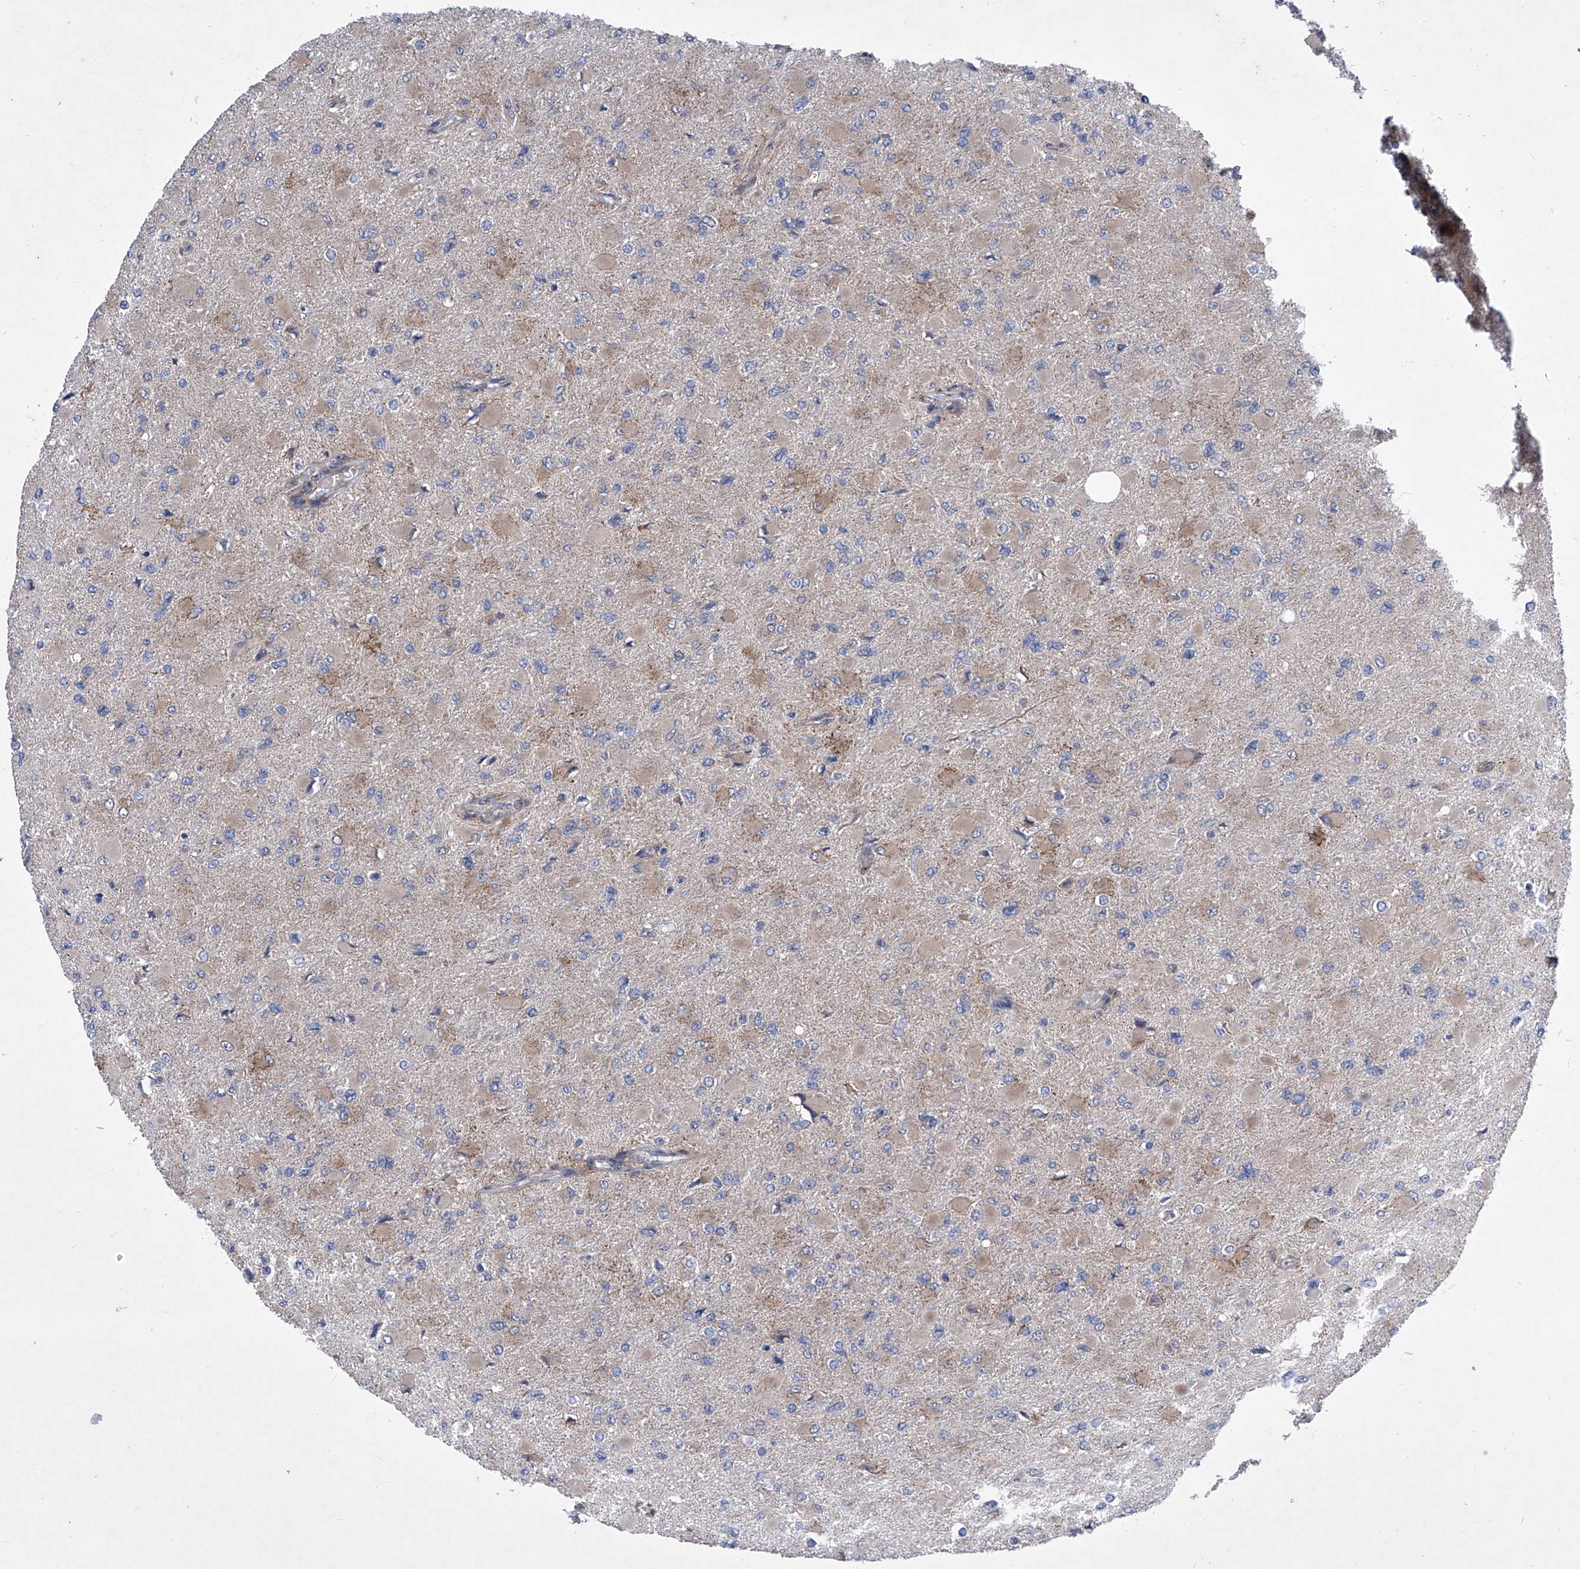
{"staining": {"intensity": "weak", "quantity": "25%-75%", "location": "cytoplasmic/membranous"}, "tissue": "glioma", "cell_type": "Tumor cells", "image_type": "cancer", "snomed": [{"axis": "morphology", "description": "Glioma, malignant, High grade"}, {"axis": "topography", "description": "Cerebral cortex"}], "caption": "Protein analysis of glioma tissue reveals weak cytoplasmic/membranous expression in approximately 25%-75% of tumor cells. (DAB (3,3'-diaminobenzidine) IHC with brightfield microscopy, high magnification).", "gene": "KTI12", "patient": {"sex": "female", "age": 36}}